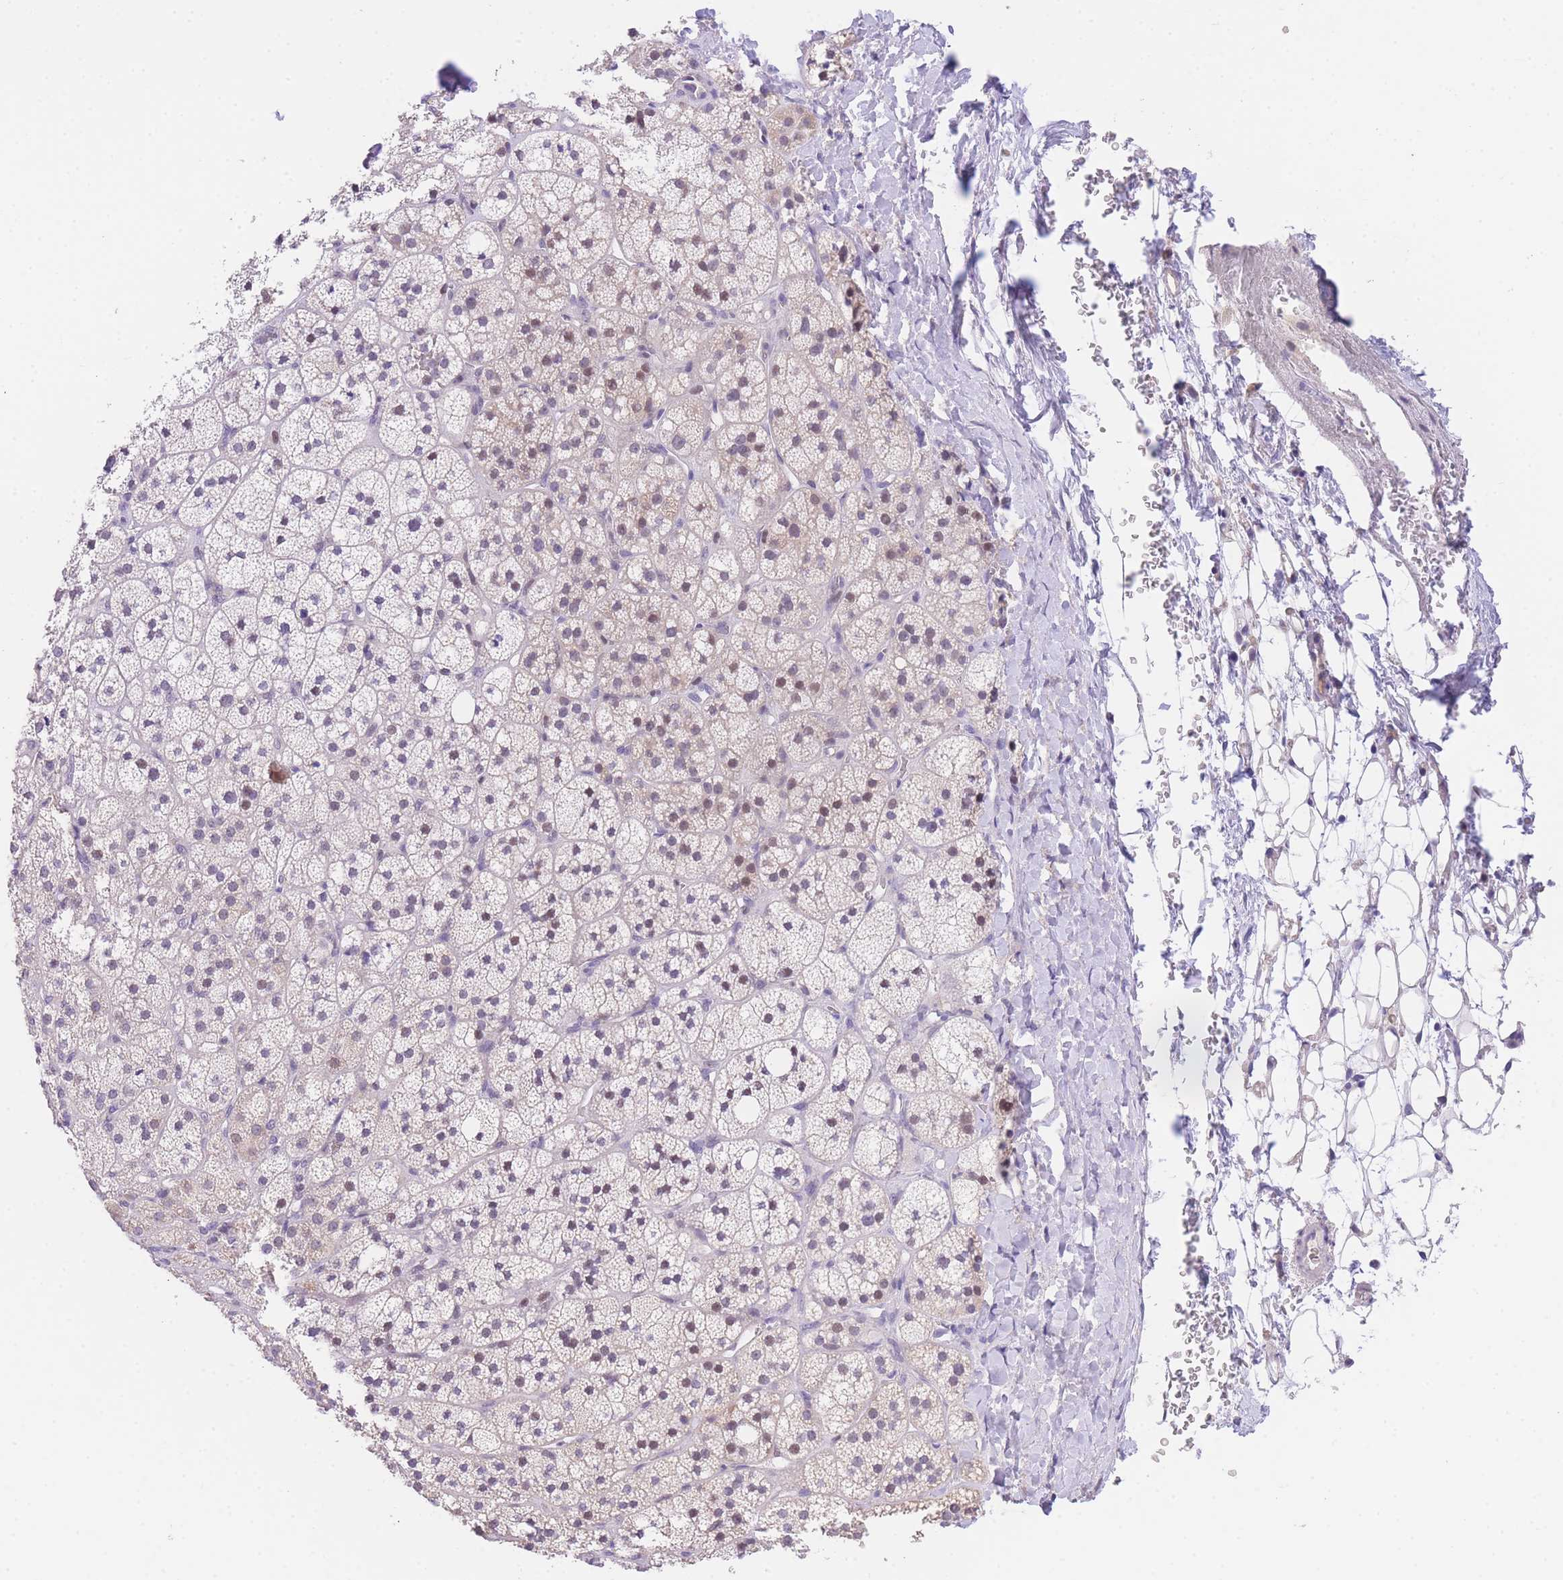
{"staining": {"intensity": "moderate", "quantity": "<25%", "location": "nuclear"}, "tissue": "adrenal gland", "cell_type": "Glandular cells", "image_type": "normal", "snomed": [{"axis": "morphology", "description": "Normal tissue, NOS"}, {"axis": "topography", "description": "Adrenal gland"}], "caption": "This is a micrograph of immunohistochemistry (IHC) staining of benign adrenal gland, which shows moderate expression in the nuclear of glandular cells.", "gene": "SLC35F2", "patient": {"sex": "male", "age": 61}}